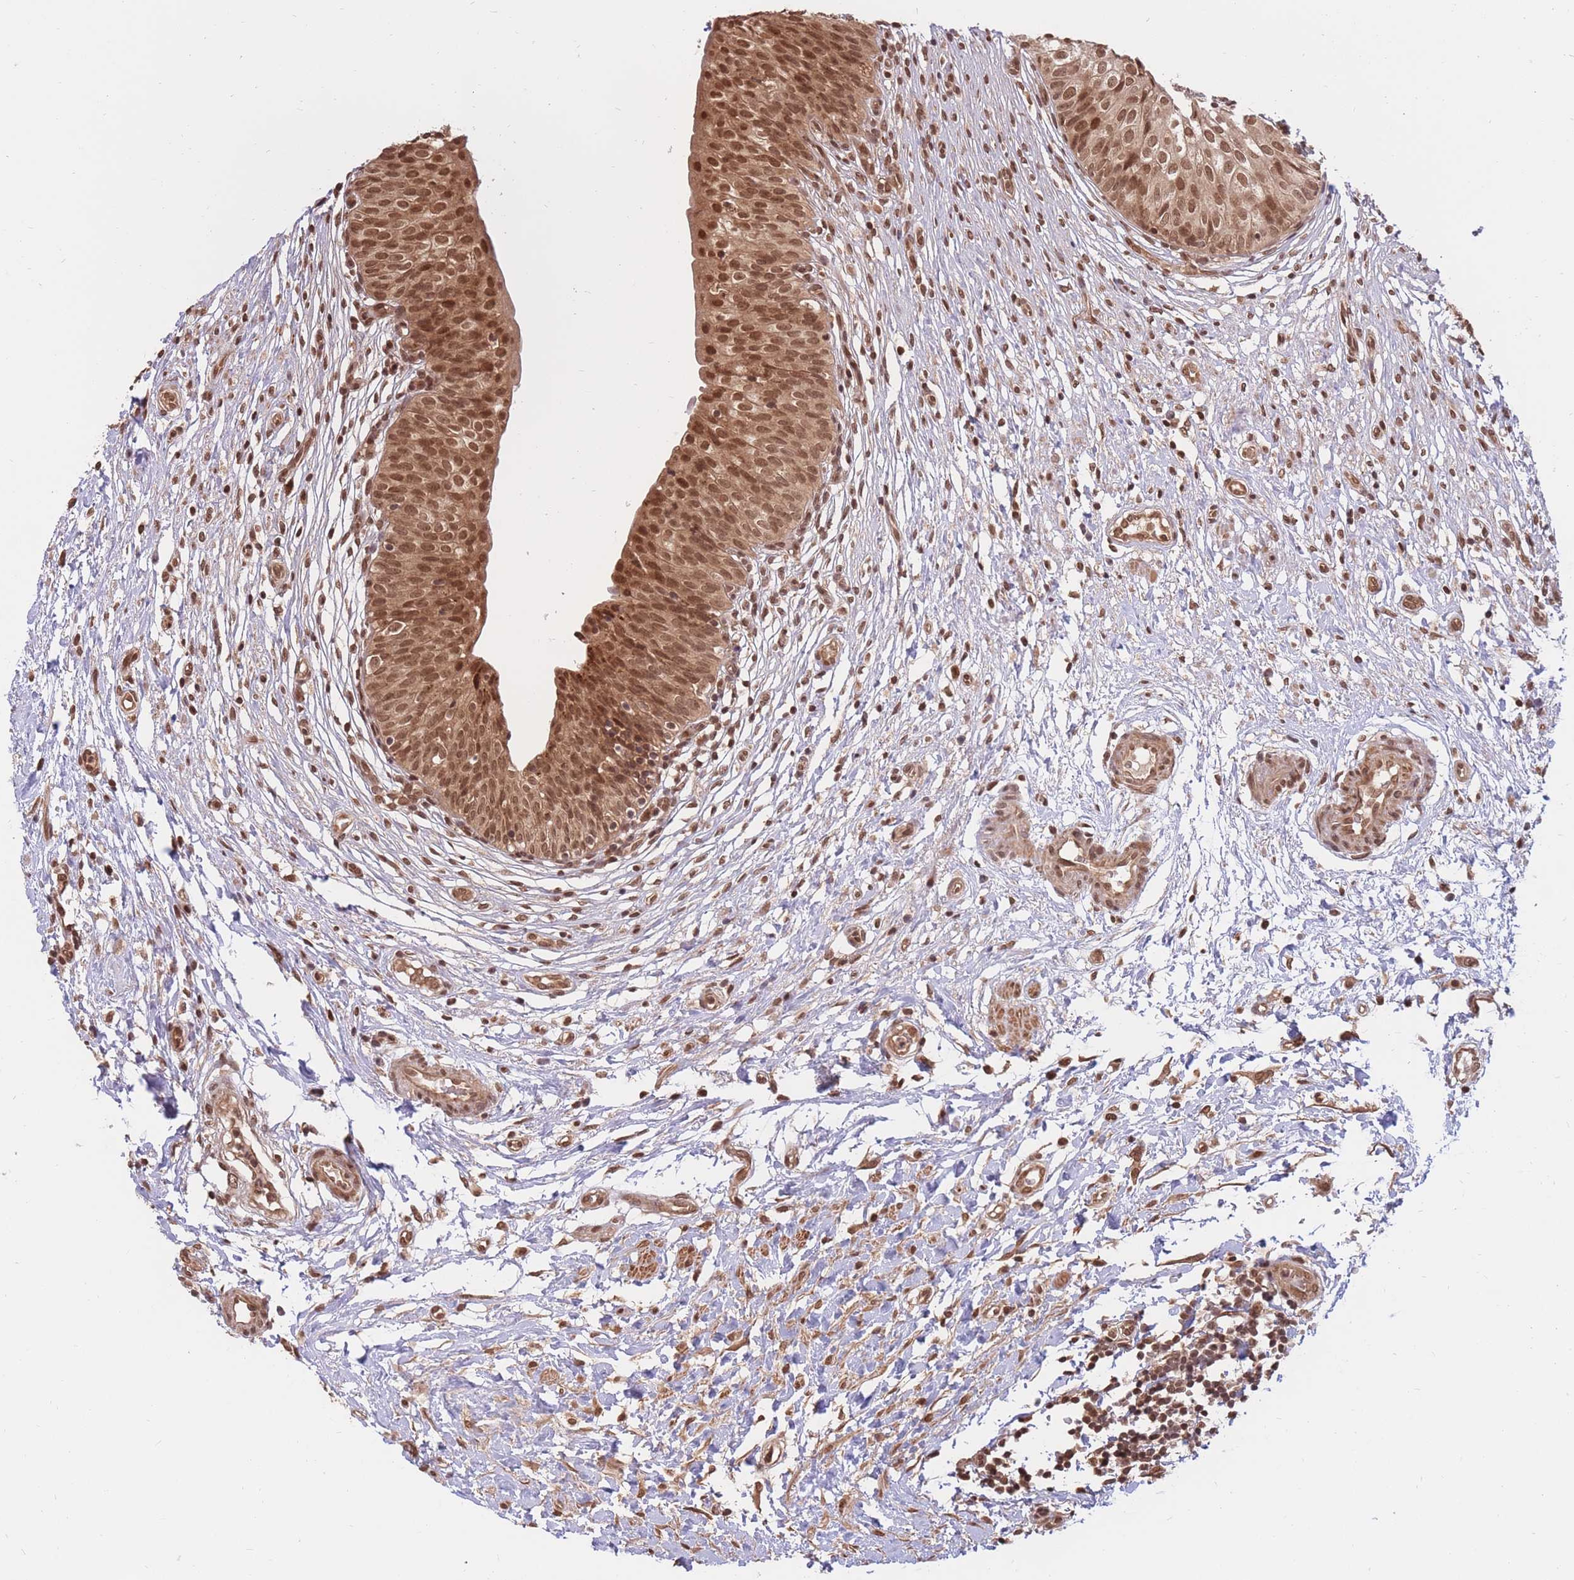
{"staining": {"intensity": "moderate", "quantity": ">75%", "location": "cytoplasmic/membranous,nuclear"}, "tissue": "urinary bladder", "cell_type": "Urothelial cells", "image_type": "normal", "snomed": [{"axis": "morphology", "description": "Normal tissue, NOS"}, {"axis": "topography", "description": "Urinary bladder"}], "caption": "Approximately >75% of urothelial cells in benign urinary bladder reveal moderate cytoplasmic/membranous,nuclear protein expression as visualized by brown immunohistochemical staining.", "gene": "SRA1", "patient": {"sex": "male", "age": 55}}